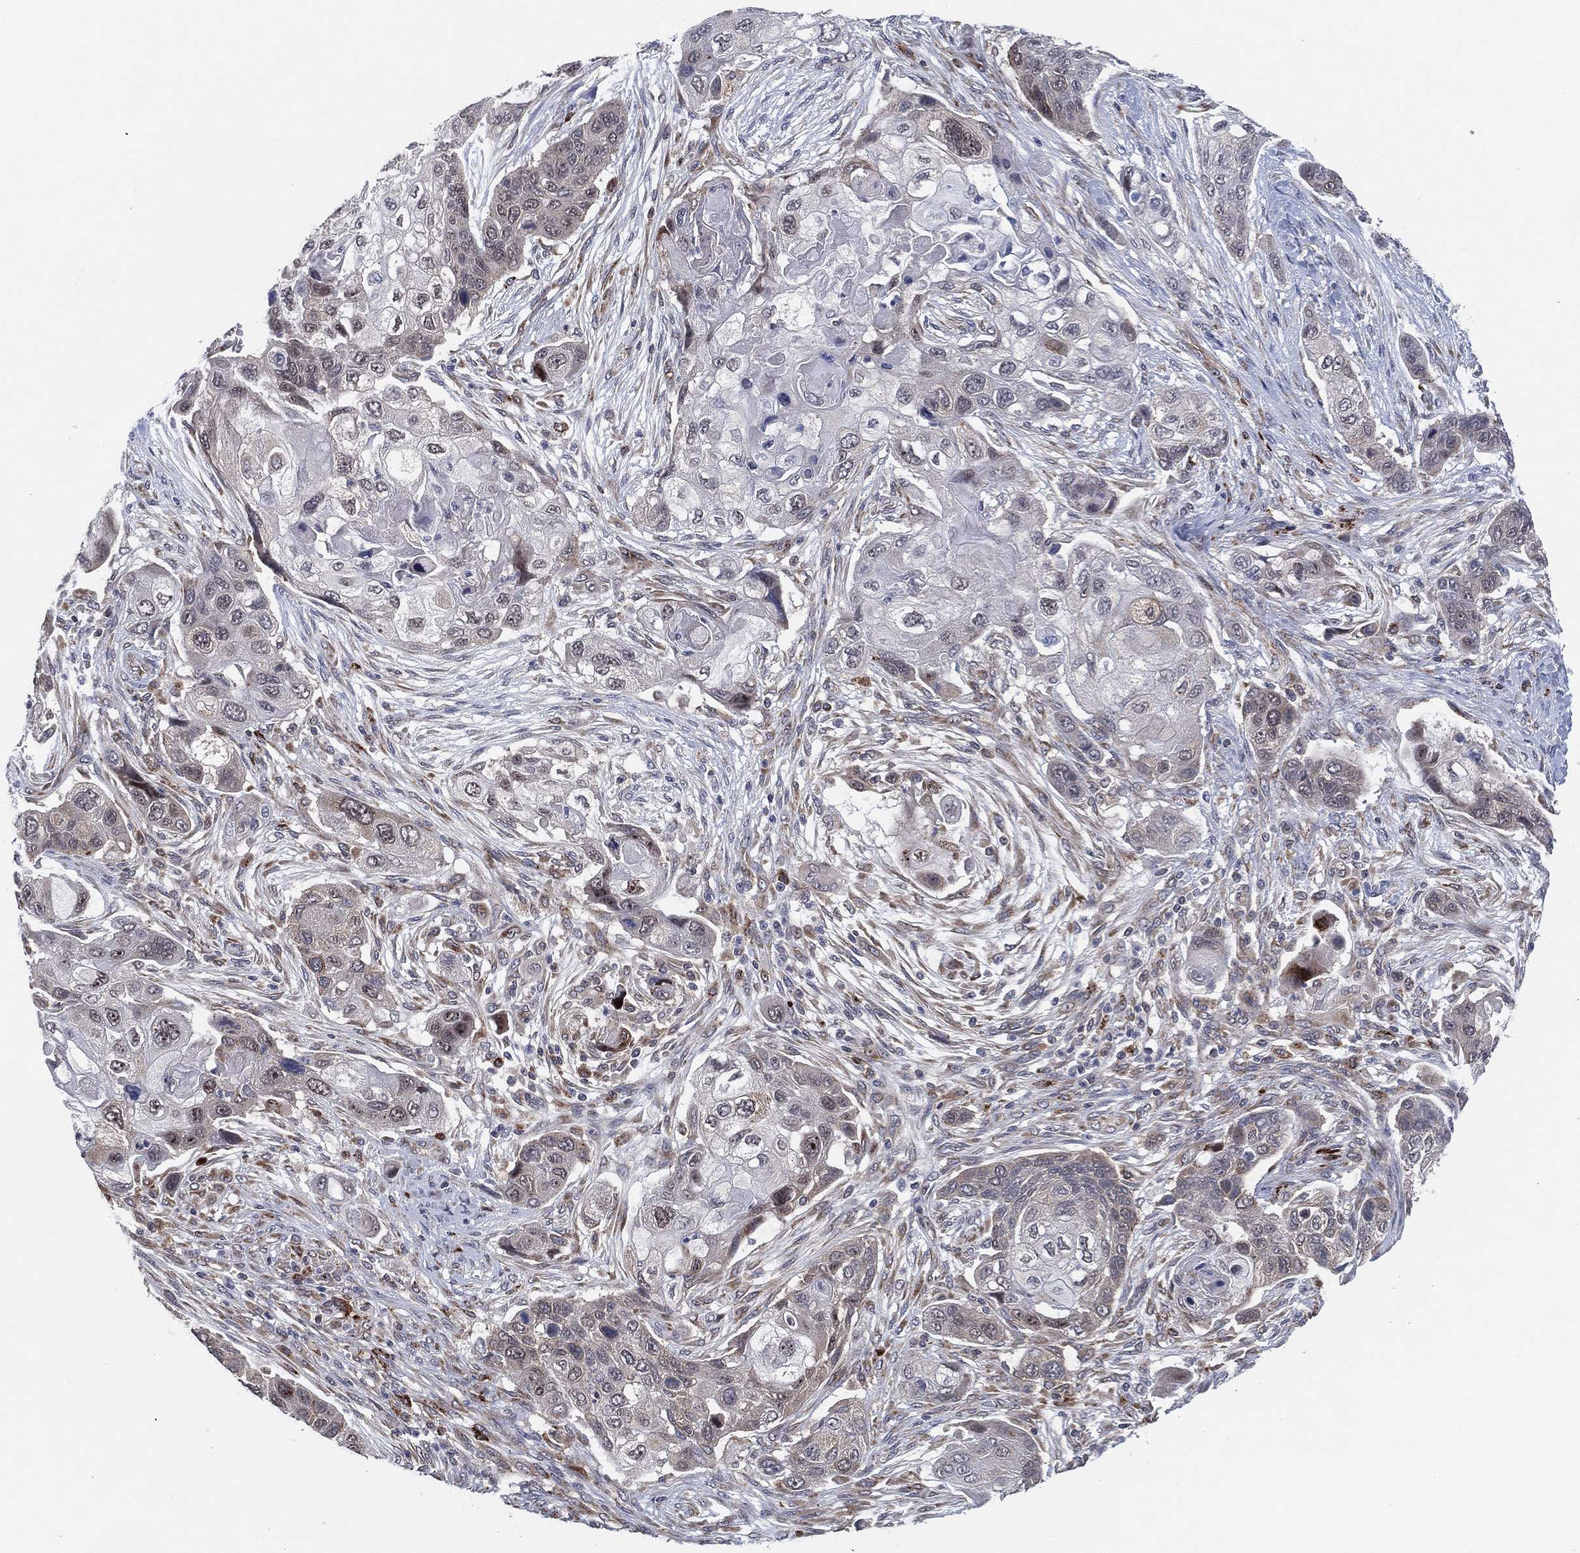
{"staining": {"intensity": "negative", "quantity": "none", "location": "none"}, "tissue": "lung cancer", "cell_type": "Tumor cells", "image_type": "cancer", "snomed": [{"axis": "morphology", "description": "Squamous cell carcinoma, NOS"}, {"axis": "topography", "description": "Lung"}], "caption": "An IHC photomicrograph of lung cancer is shown. There is no staining in tumor cells of lung cancer.", "gene": "FAM104A", "patient": {"sex": "male", "age": 69}}